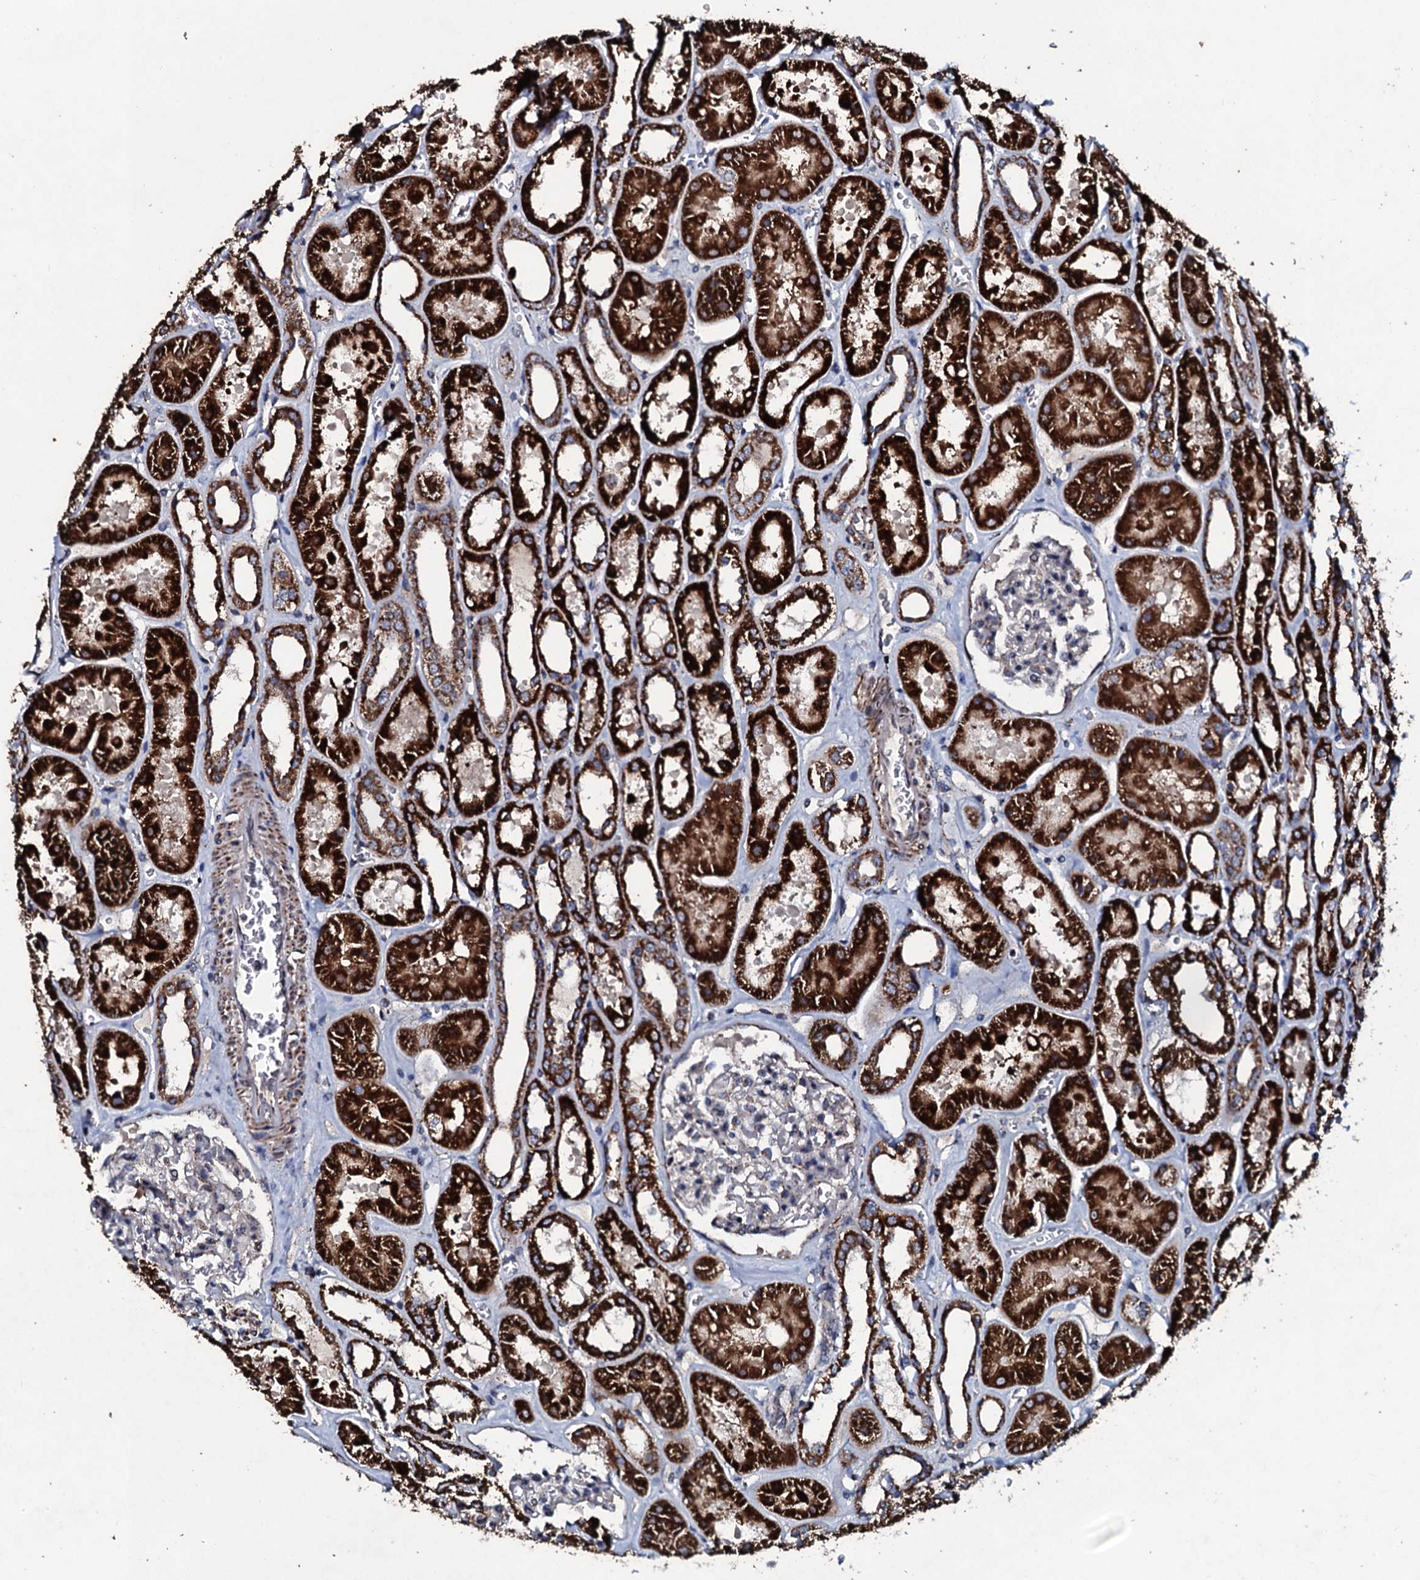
{"staining": {"intensity": "weak", "quantity": "<25%", "location": "cytoplasmic/membranous"}, "tissue": "kidney", "cell_type": "Cells in glomeruli", "image_type": "normal", "snomed": [{"axis": "morphology", "description": "Normal tissue, NOS"}, {"axis": "topography", "description": "Kidney"}], "caption": "Benign kidney was stained to show a protein in brown. There is no significant positivity in cells in glomeruli. The staining is performed using DAB brown chromogen with nuclei counter-stained in using hematoxylin.", "gene": "DYNC2I2", "patient": {"sex": "female", "age": 41}}